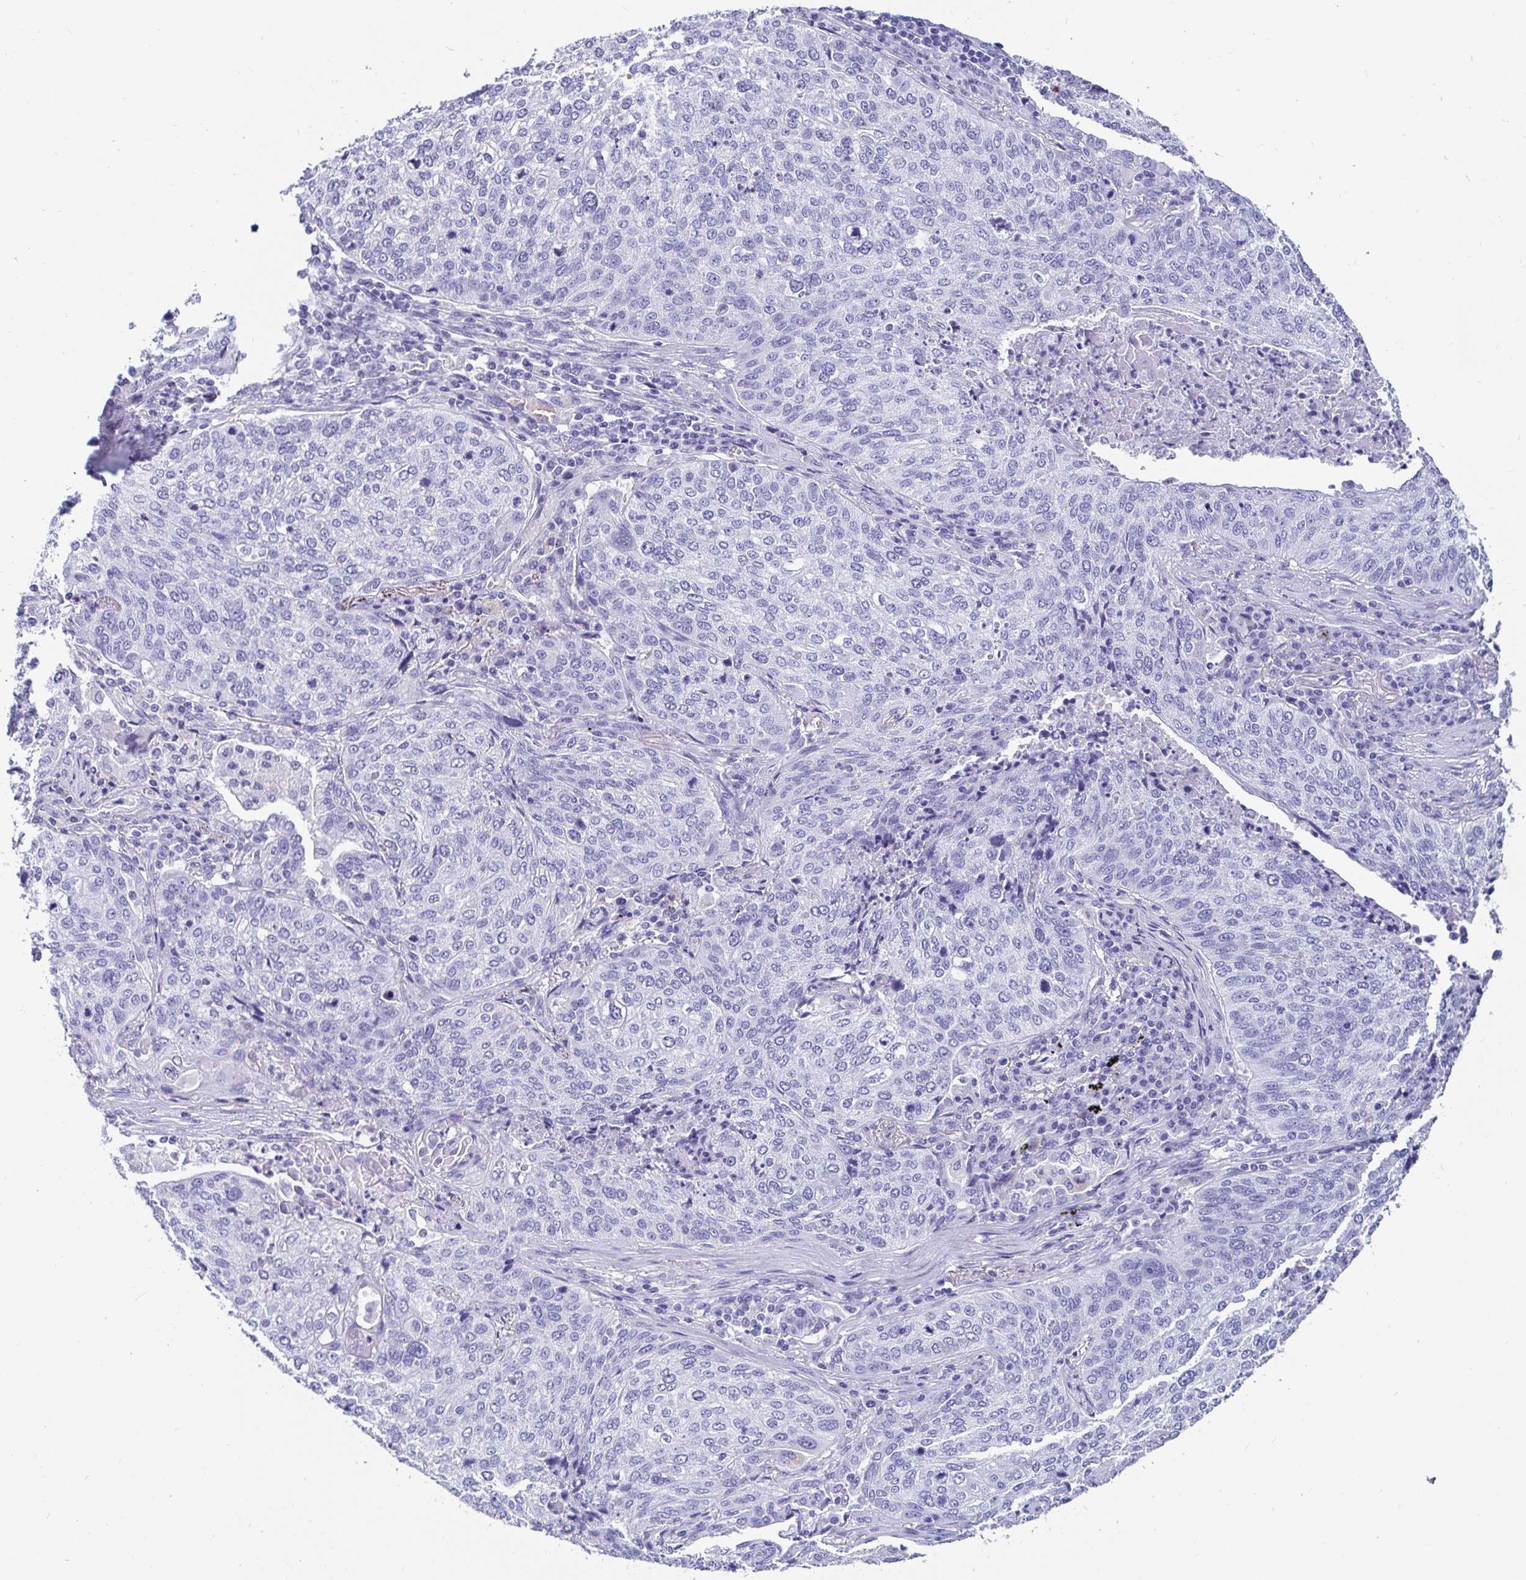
{"staining": {"intensity": "negative", "quantity": "none", "location": "none"}, "tissue": "lung cancer", "cell_type": "Tumor cells", "image_type": "cancer", "snomed": [{"axis": "morphology", "description": "Squamous cell carcinoma, NOS"}, {"axis": "topography", "description": "Lung"}], "caption": "Immunohistochemistry micrograph of lung squamous cell carcinoma stained for a protein (brown), which reveals no positivity in tumor cells. The staining was performed using DAB to visualize the protein expression in brown, while the nuclei were stained in blue with hematoxylin (Magnification: 20x).", "gene": "ZPBP2", "patient": {"sex": "male", "age": 63}}